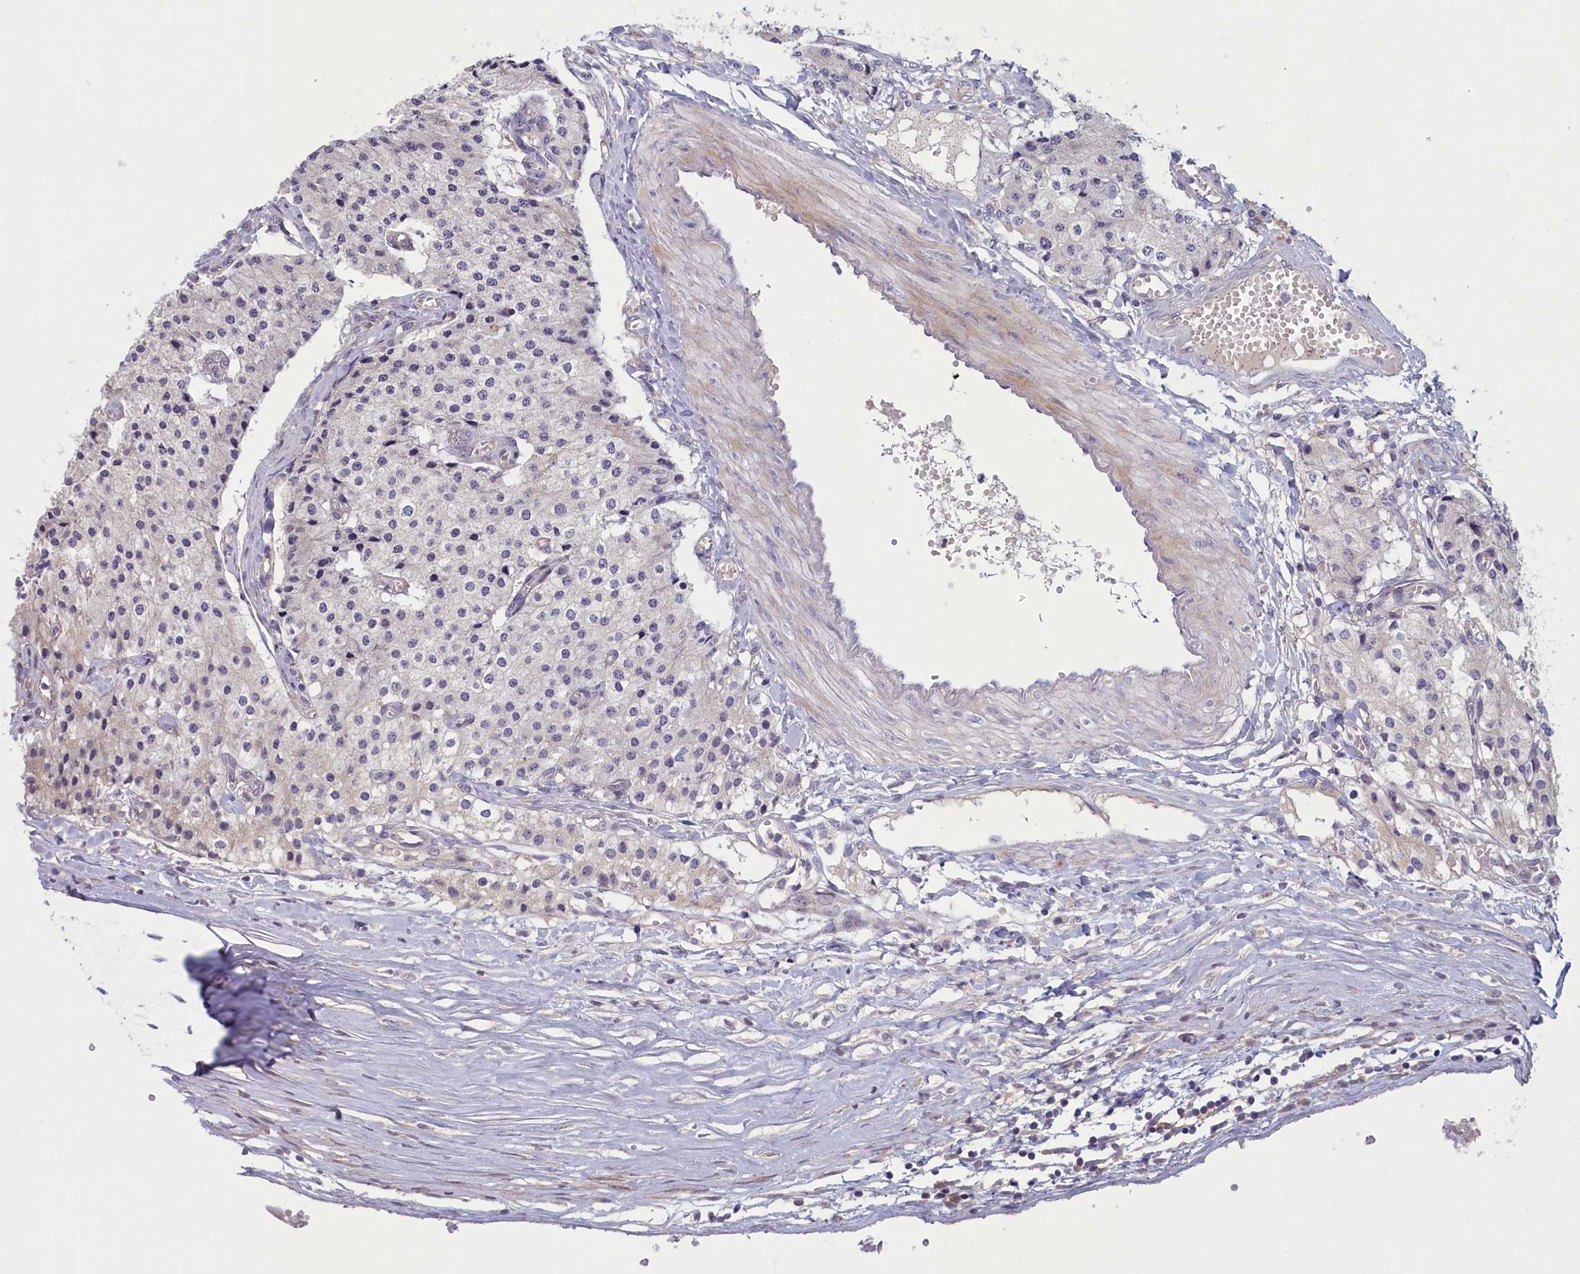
{"staining": {"intensity": "negative", "quantity": "none", "location": "none"}, "tissue": "carcinoid", "cell_type": "Tumor cells", "image_type": "cancer", "snomed": [{"axis": "morphology", "description": "Carcinoid, malignant, NOS"}, {"axis": "topography", "description": "Colon"}], "caption": "Tumor cells are negative for protein expression in human carcinoid.", "gene": "PLEKHG6", "patient": {"sex": "female", "age": 52}}